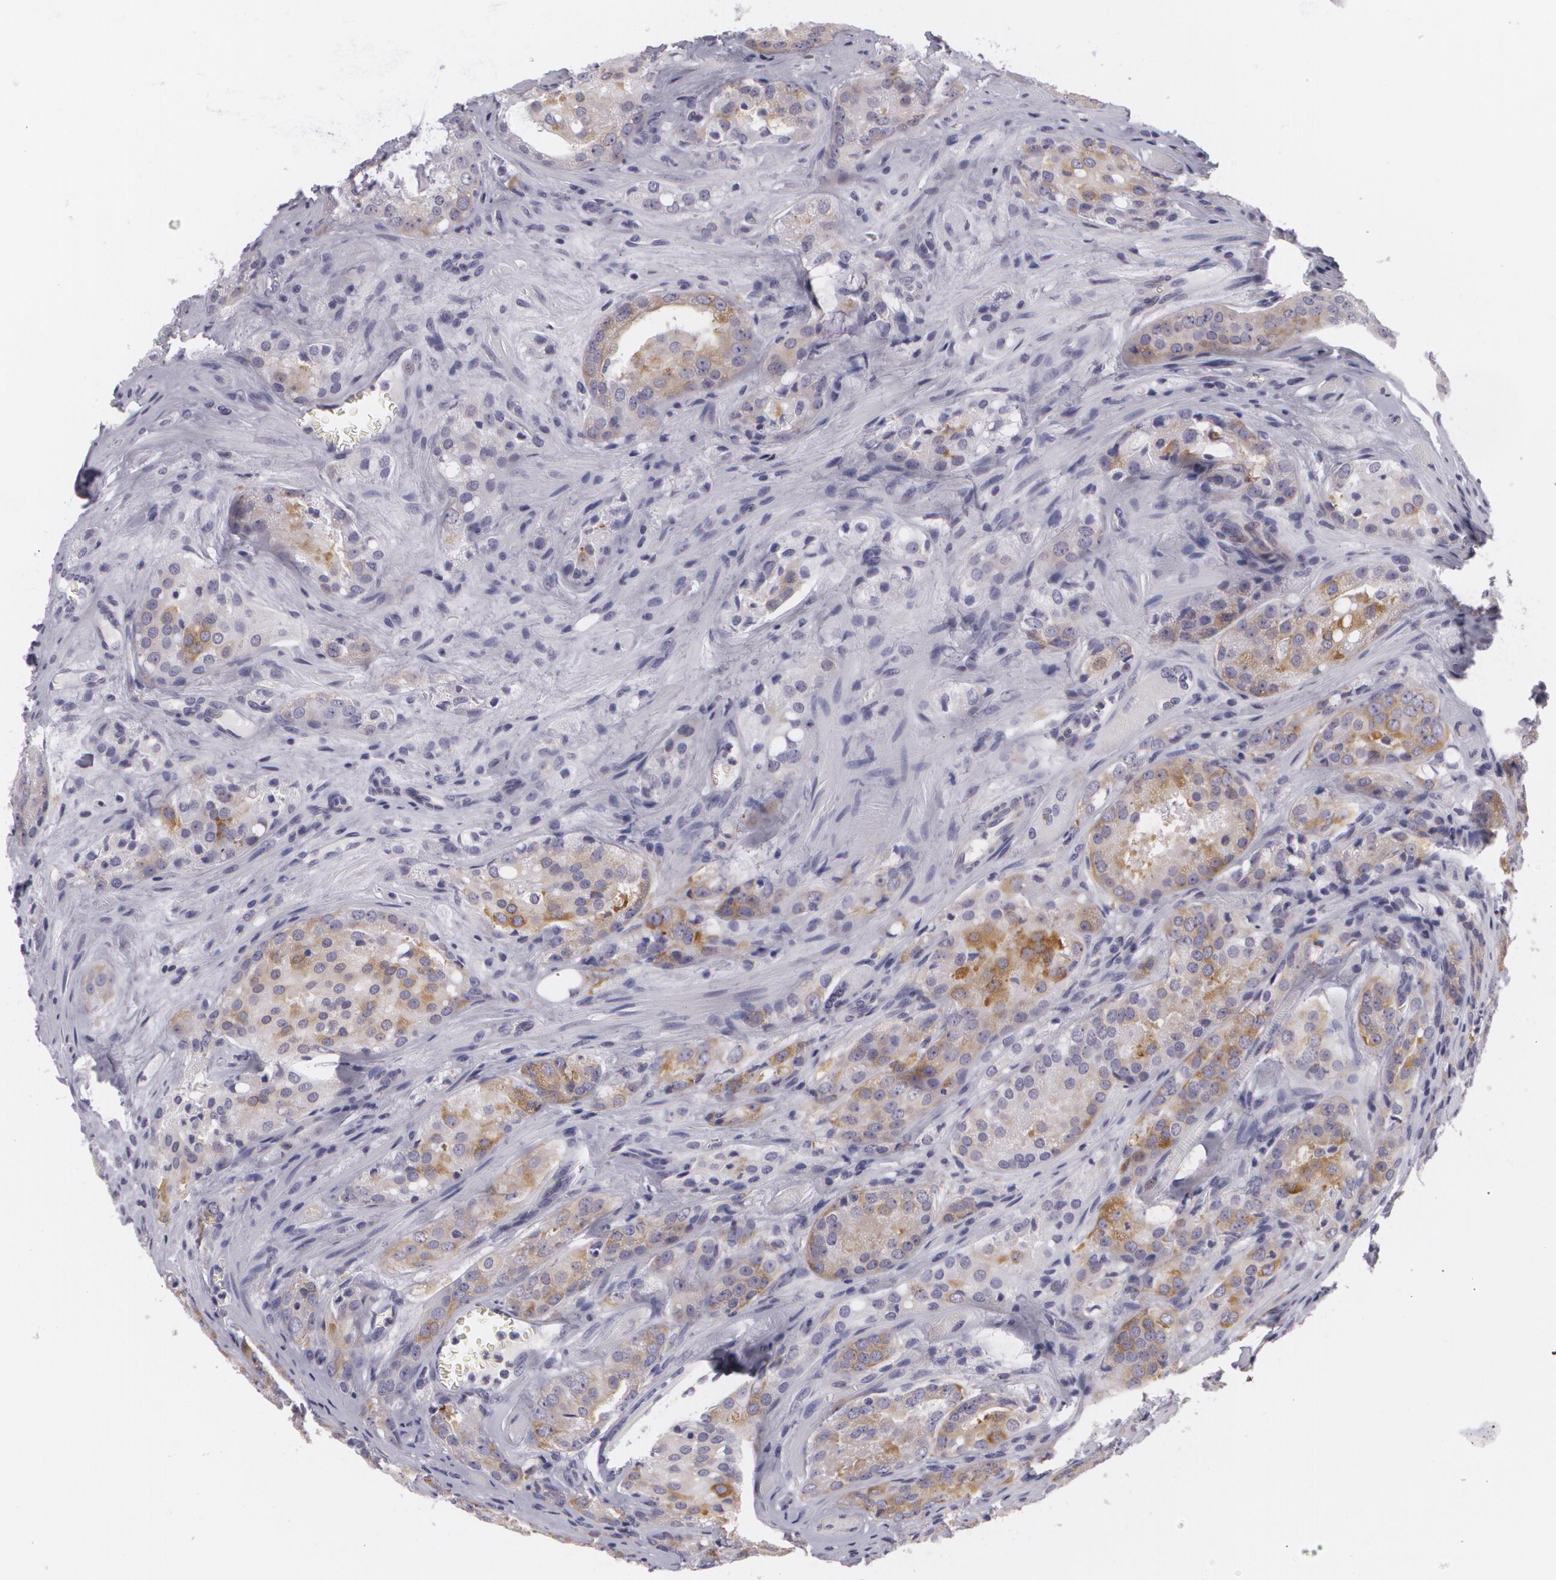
{"staining": {"intensity": "weak", "quantity": "<25%", "location": "cytoplasmic/membranous"}, "tissue": "prostate cancer", "cell_type": "Tumor cells", "image_type": "cancer", "snomed": [{"axis": "morphology", "description": "Adenocarcinoma, Medium grade"}, {"axis": "topography", "description": "Prostate"}], "caption": "Image shows no protein expression in tumor cells of prostate cancer tissue.", "gene": "MAP2", "patient": {"sex": "male", "age": 60}}